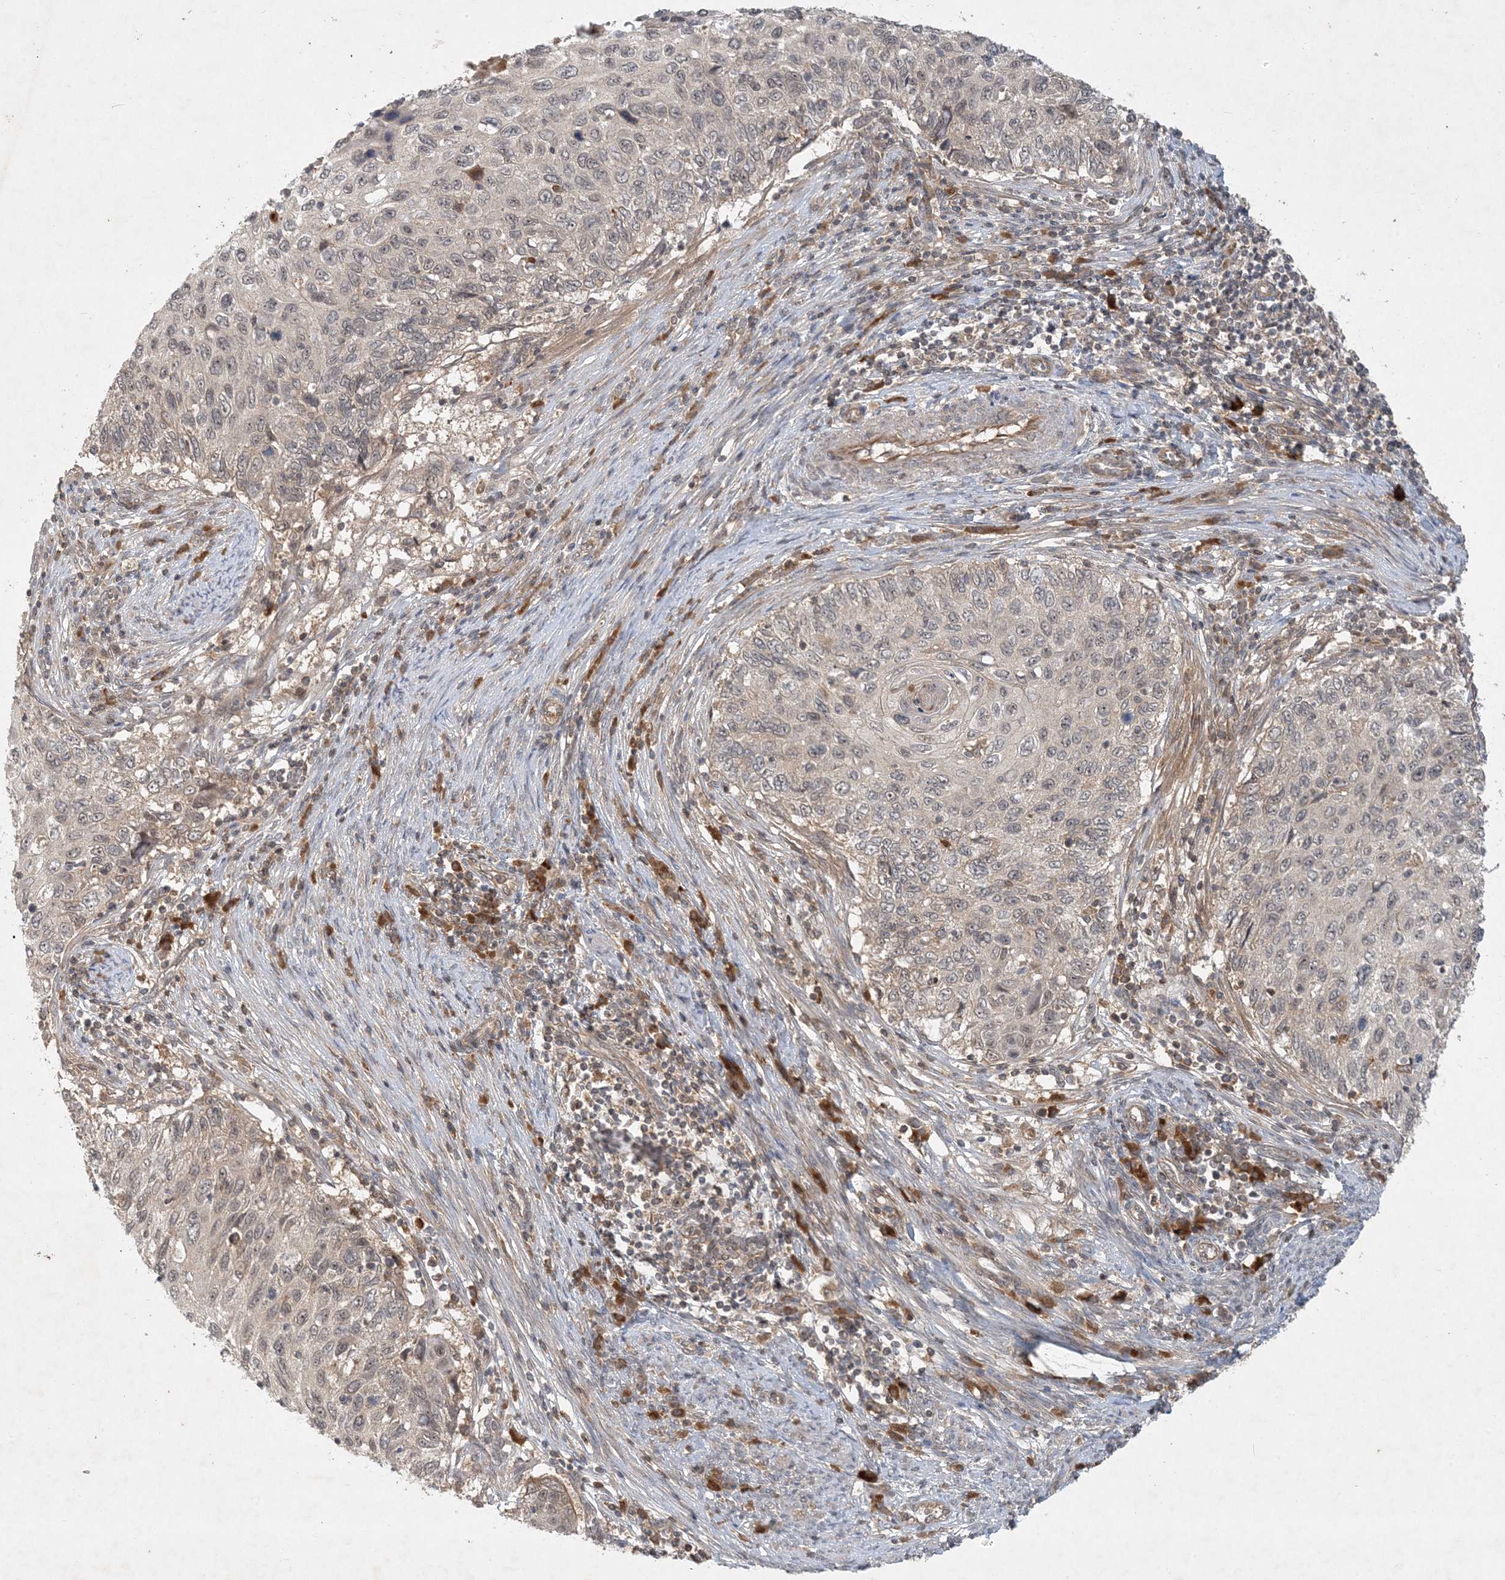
{"staining": {"intensity": "negative", "quantity": "none", "location": "none"}, "tissue": "cervical cancer", "cell_type": "Tumor cells", "image_type": "cancer", "snomed": [{"axis": "morphology", "description": "Squamous cell carcinoma, NOS"}, {"axis": "topography", "description": "Cervix"}], "caption": "Immunohistochemistry of human squamous cell carcinoma (cervical) demonstrates no positivity in tumor cells.", "gene": "ZCCHC4", "patient": {"sex": "female", "age": 70}}